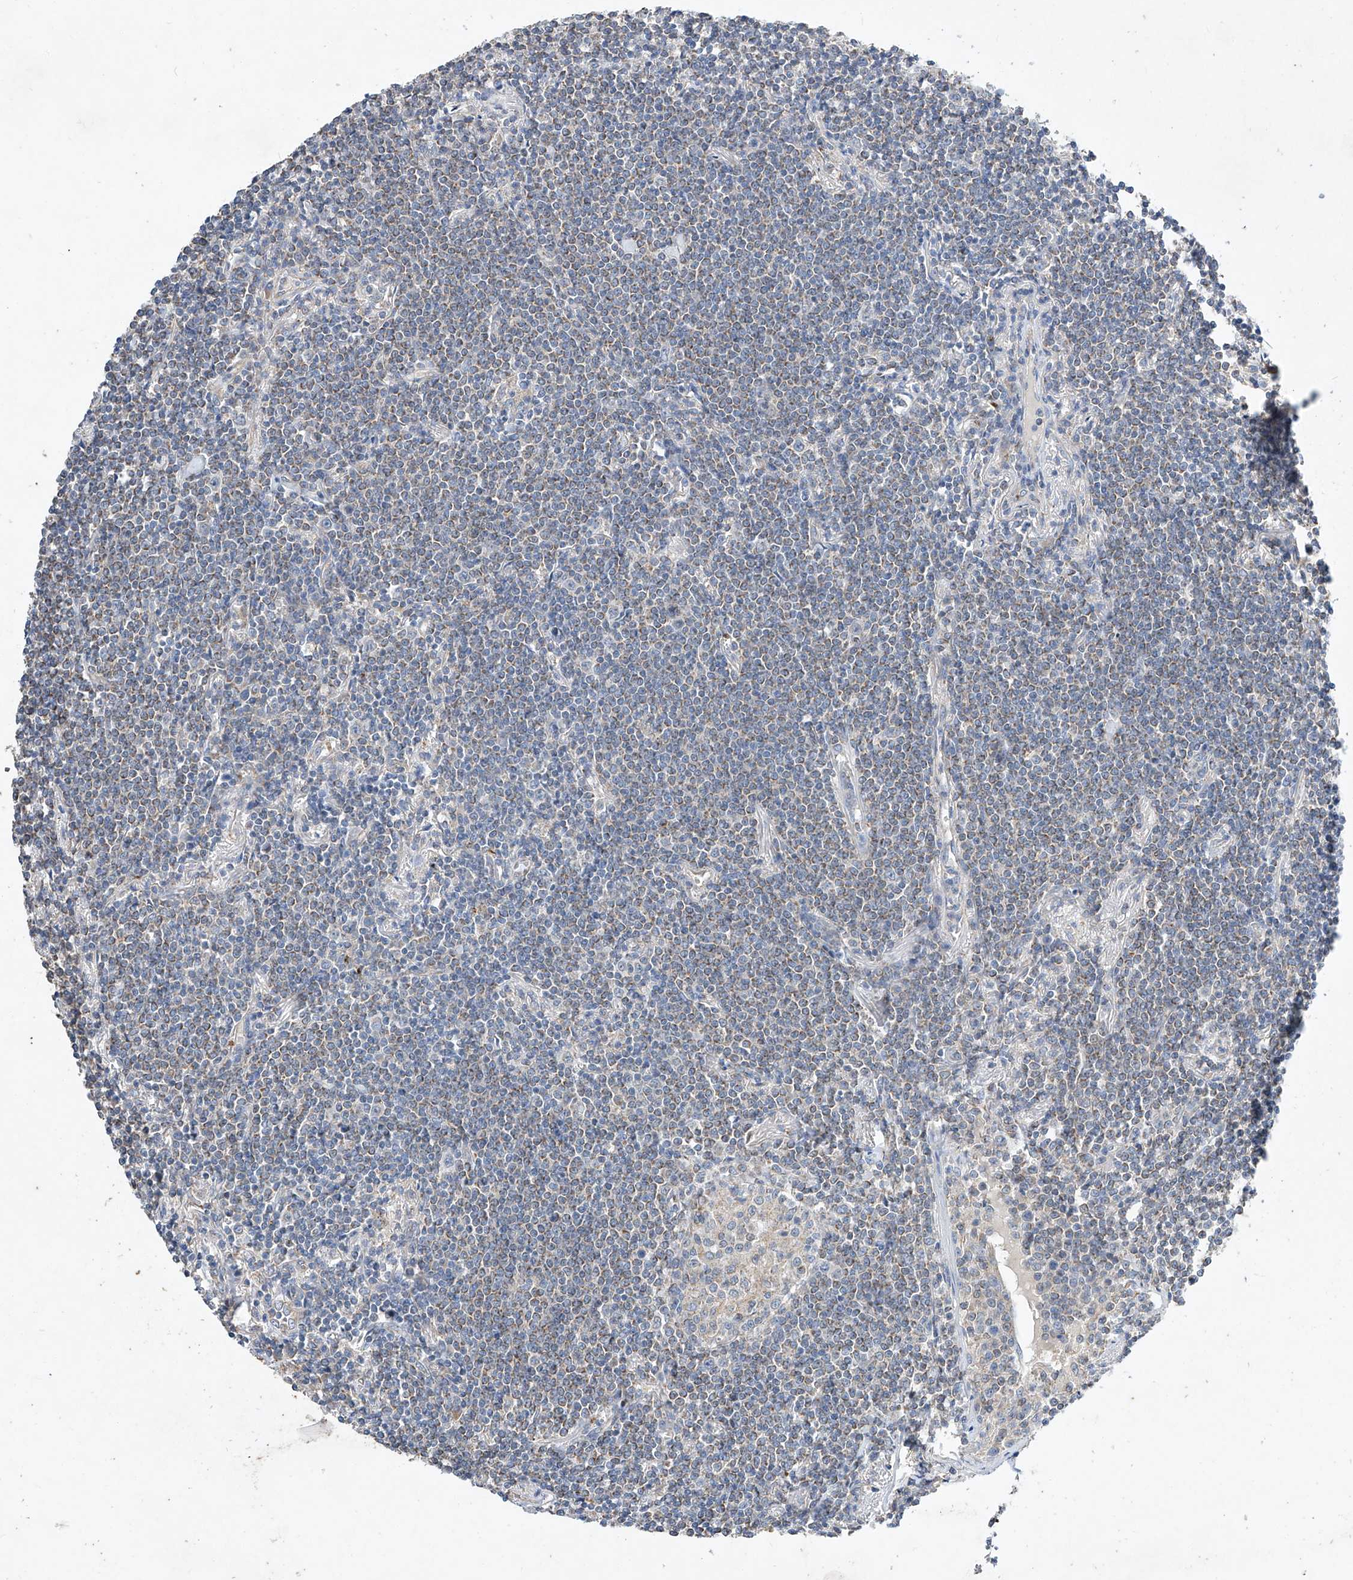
{"staining": {"intensity": "weak", "quantity": "25%-75%", "location": "cytoplasmic/membranous"}, "tissue": "lymphoma", "cell_type": "Tumor cells", "image_type": "cancer", "snomed": [{"axis": "morphology", "description": "Malignant lymphoma, non-Hodgkin's type, Low grade"}, {"axis": "topography", "description": "Lung"}], "caption": "Human lymphoma stained with a brown dye demonstrates weak cytoplasmic/membranous positive staining in approximately 25%-75% of tumor cells.", "gene": "AMD1", "patient": {"sex": "female", "age": 71}}